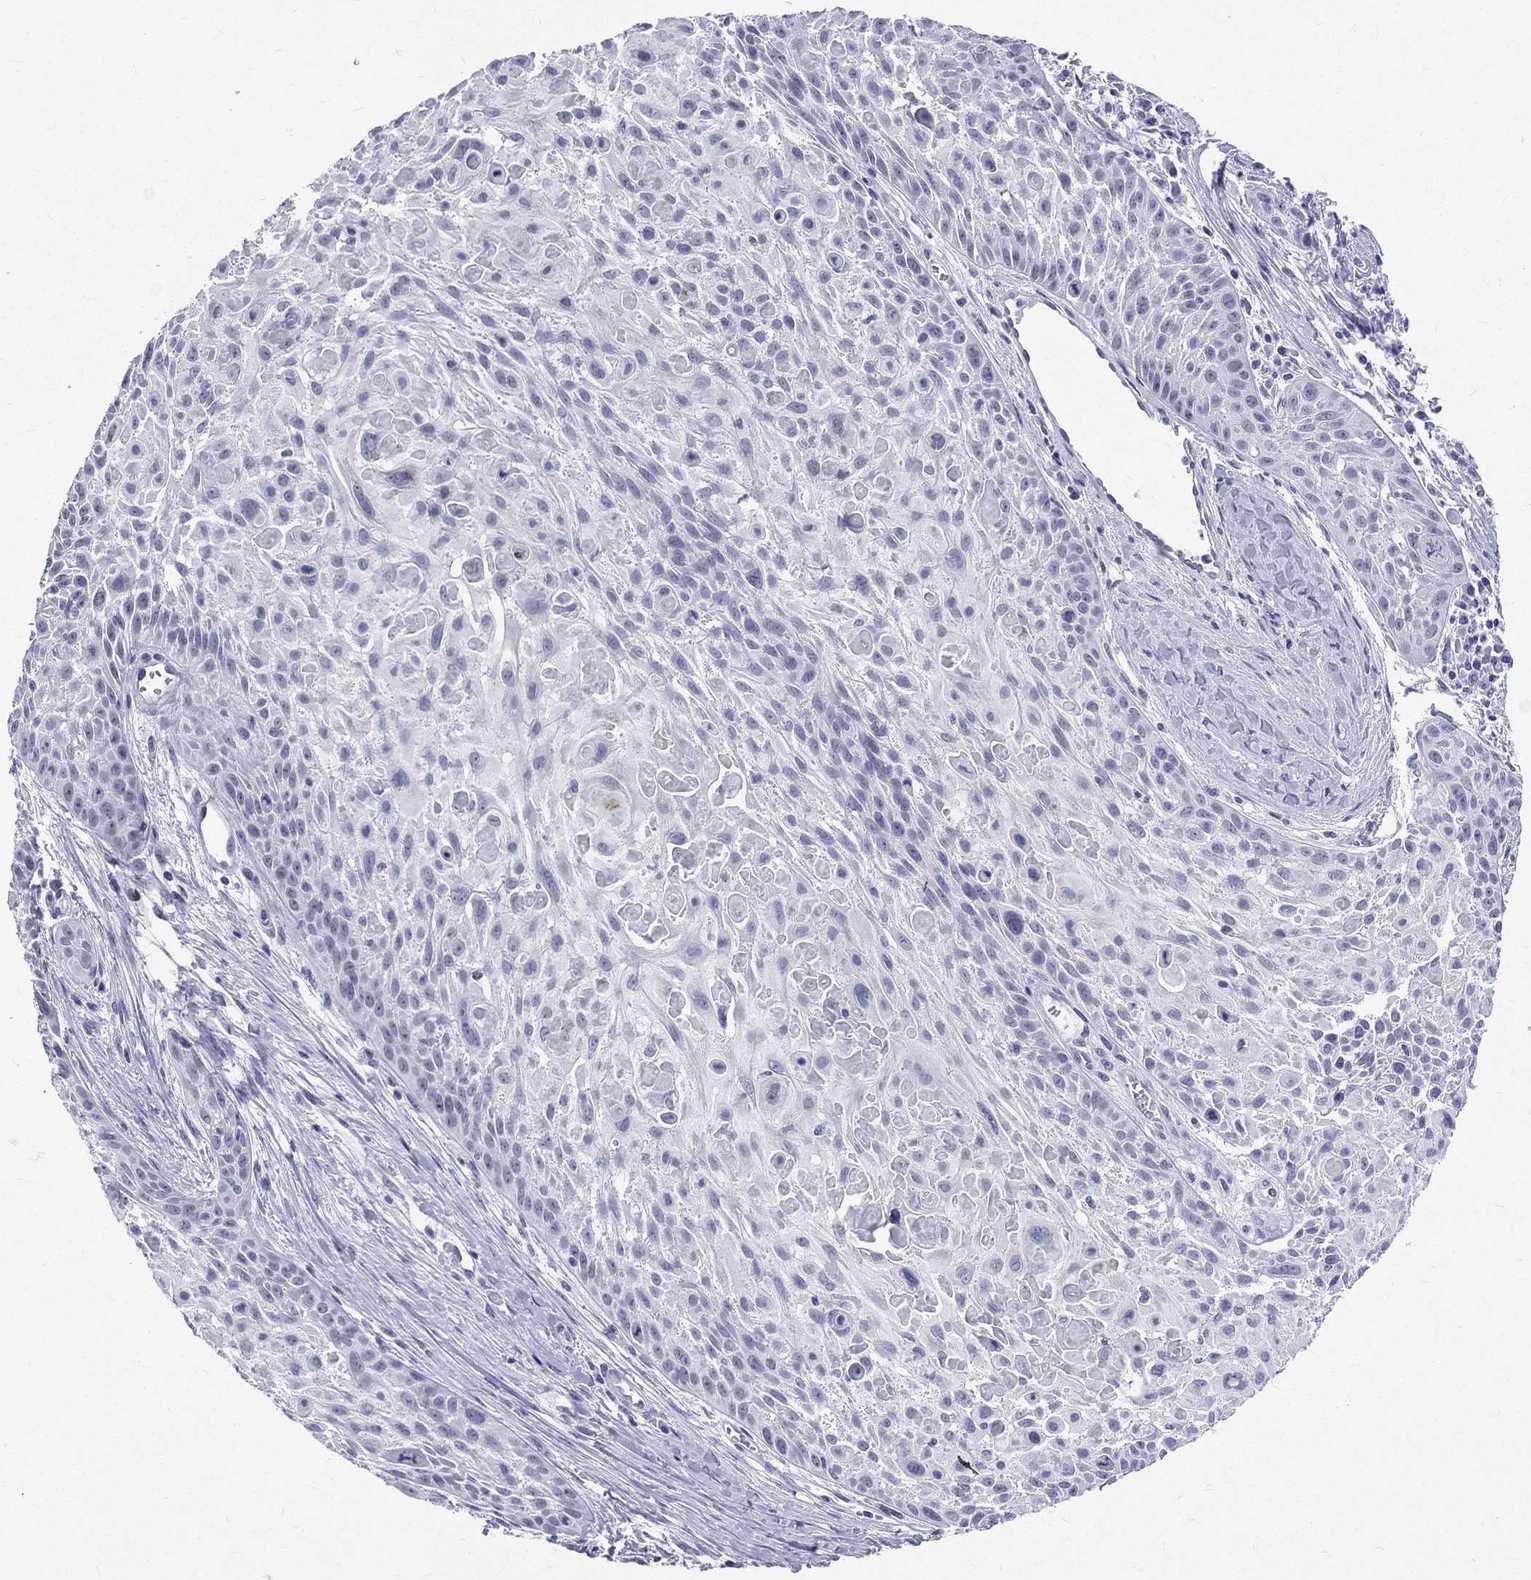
{"staining": {"intensity": "negative", "quantity": "none", "location": "none"}, "tissue": "skin cancer", "cell_type": "Tumor cells", "image_type": "cancer", "snomed": [{"axis": "morphology", "description": "Squamous cell carcinoma, NOS"}, {"axis": "topography", "description": "Skin"}, {"axis": "topography", "description": "Anal"}], "caption": "The histopathology image shows no significant positivity in tumor cells of skin cancer (squamous cell carcinoma).", "gene": "MLLT10", "patient": {"sex": "female", "age": 75}}